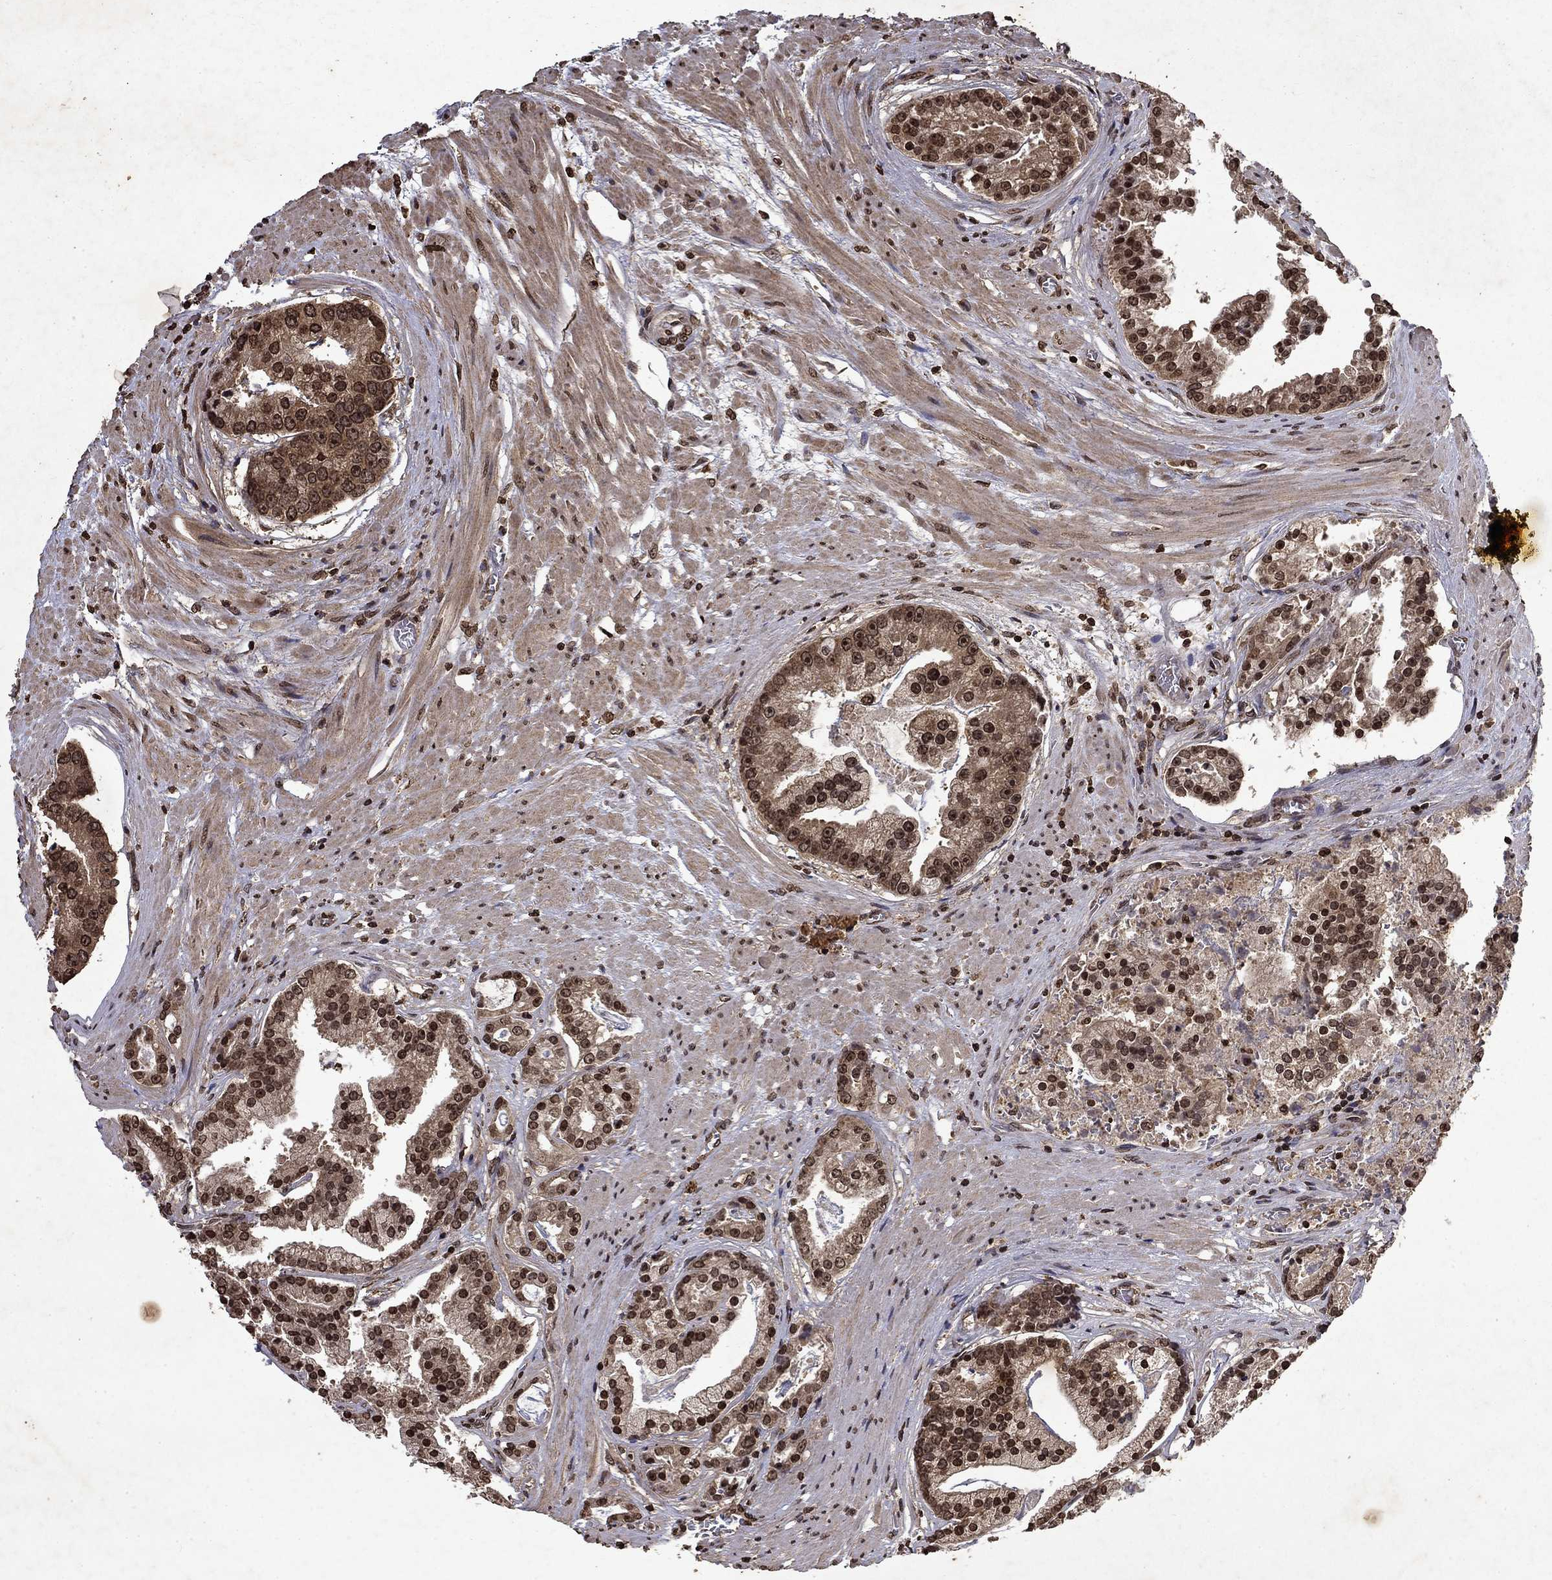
{"staining": {"intensity": "moderate", "quantity": ">75%", "location": "cytoplasmic/membranous,nuclear"}, "tissue": "prostate cancer", "cell_type": "Tumor cells", "image_type": "cancer", "snomed": [{"axis": "morphology", "description": "Adenocarcinoma, NOS"}, {"axis": "topography", "description": "Prostate and seminal vesicle, NOS"}, {"axis": "topography", "description": "Prostate"}], "caption": "Protein expression by IHC shows moderate cytoplasmic/membranous and nuclear staining in about >75% of tumor cells in prostate cancer.", "gene": "PIN4", "patient": {"sex": "male", "age": 44}}